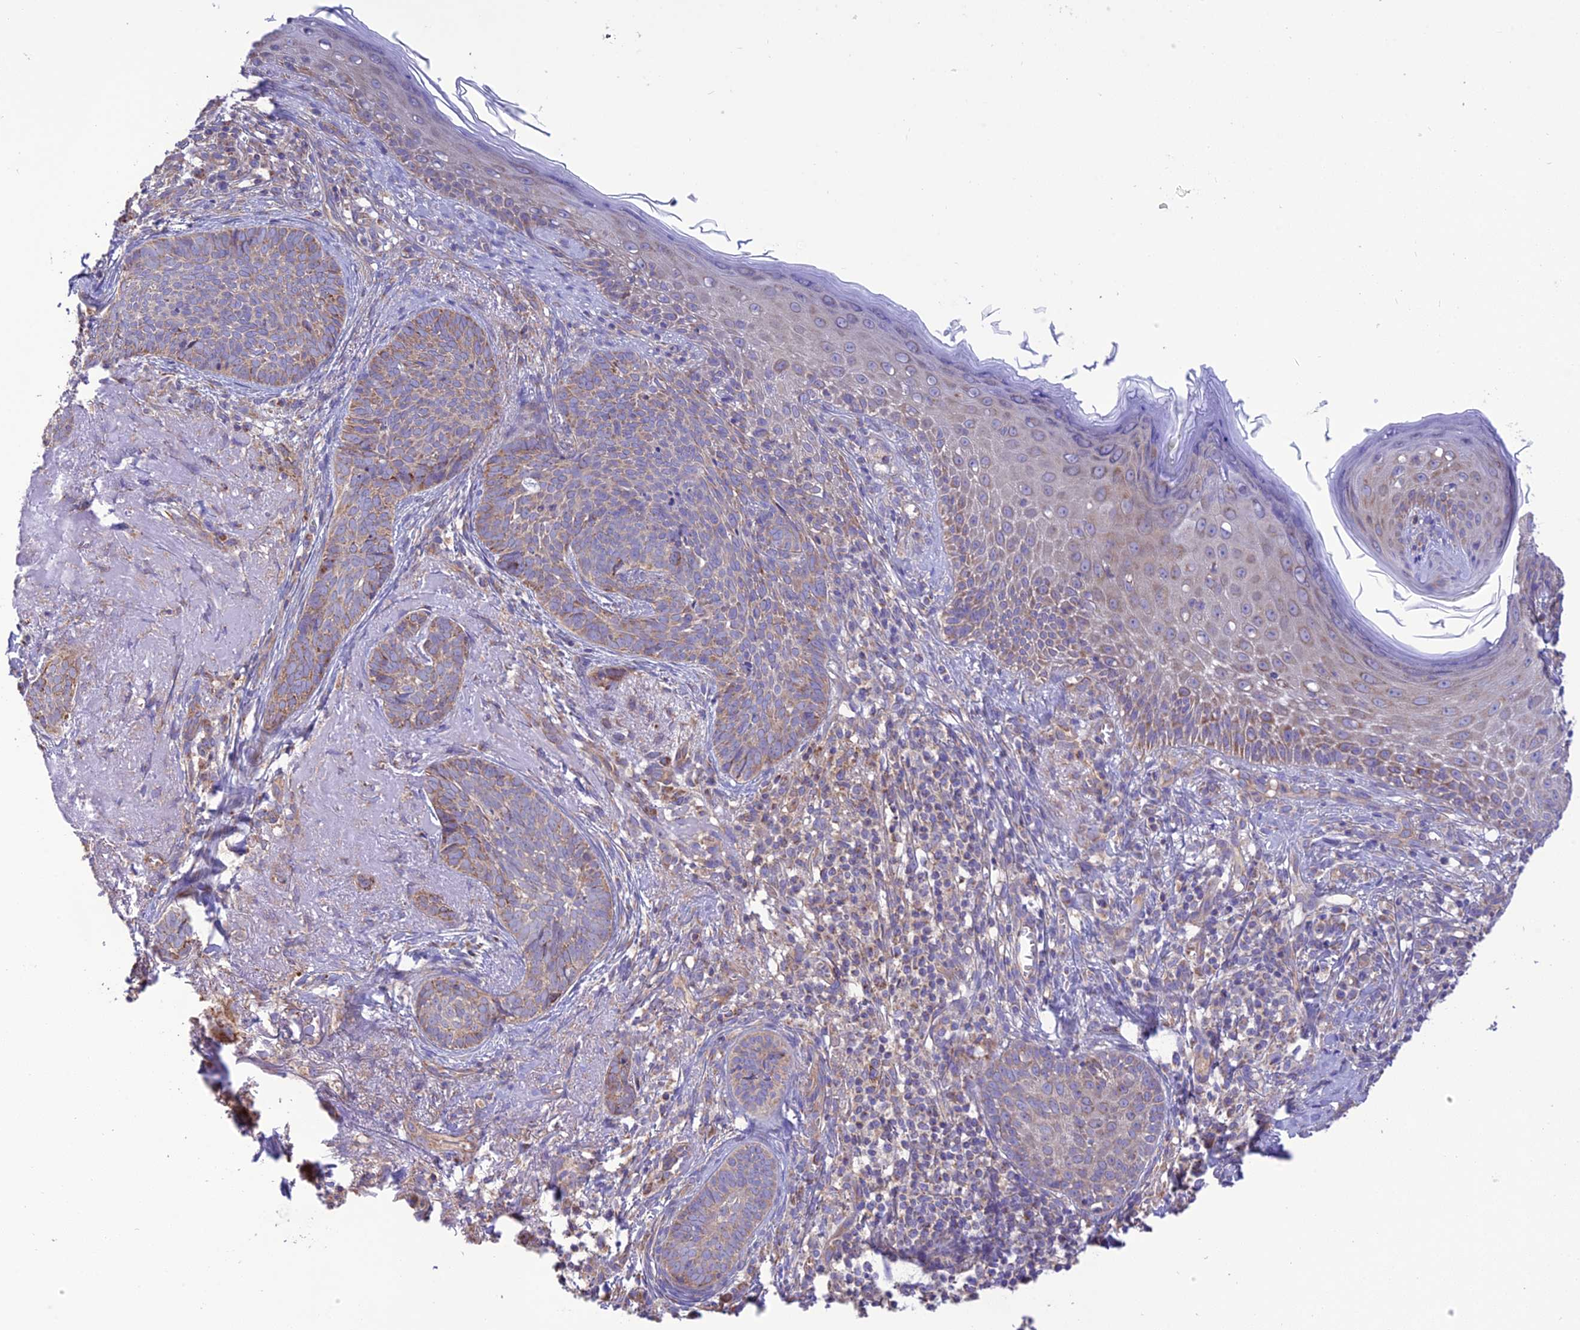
{"staining": {"intensity": "weak", "quantity": "25%-75%", "location": "cytoplasmic/membranous"}, "tissue": "skin cancer", "cell_type": "Tumor cells", "image_type": "cancer", "snomed": [{"axis": "morphology", "description": "Basal cell carcinoma"}, {"axis": "topography", "description": "Skin"}], "caption": "Immunohistochemical staining of human skin cancer (basal cell carcinoma) shows low levels of weak cytoplasmic/membranous expression in about 25%-75% of tumor cells.", "gene": "MAP3K12", "patient": {"sex": "female", "age": 76}}